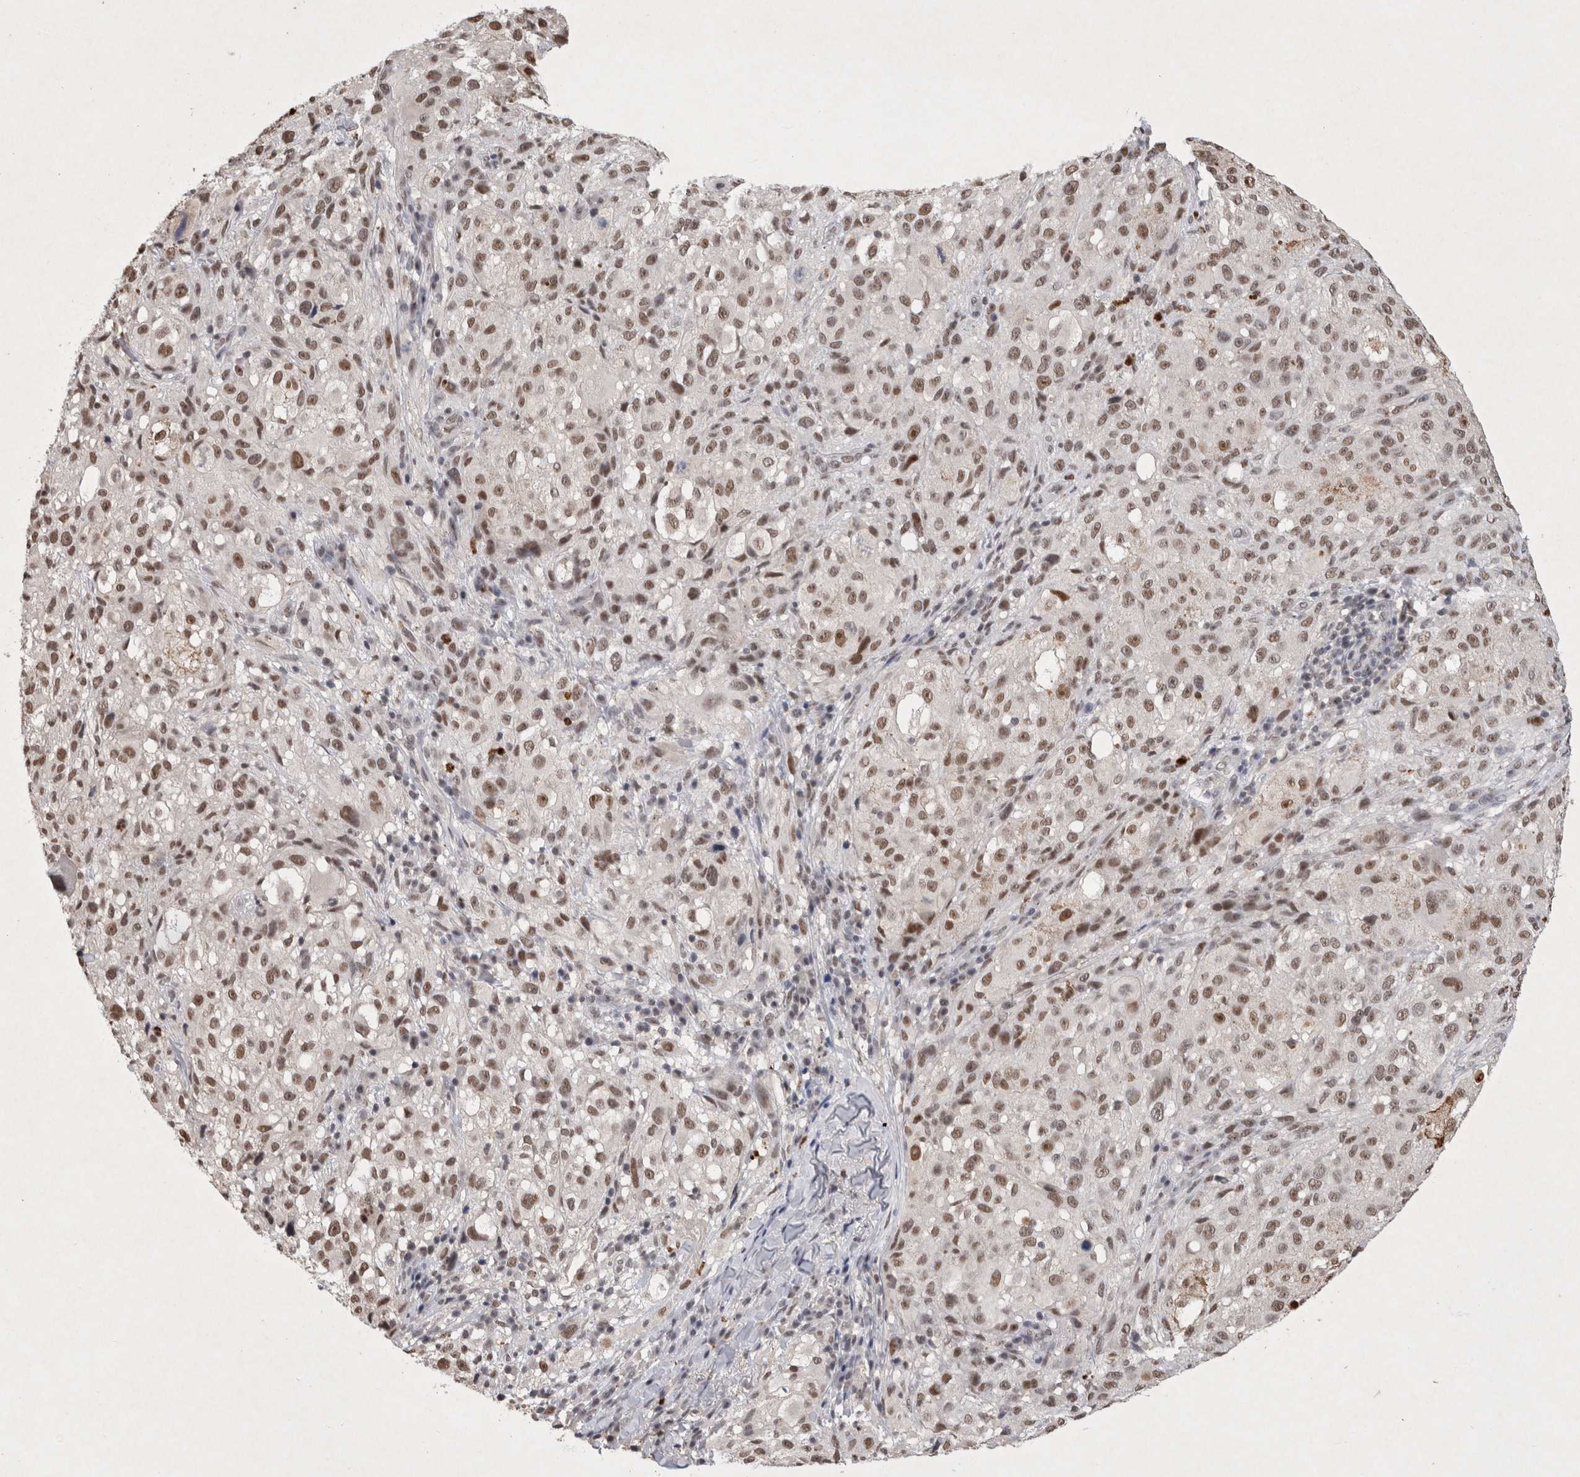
{"staining": {"intensity": "moderate", "quantity": ">75%", "location": "nuclear"}, "tissue": "melanoma", "cell_type": "Tumor cells", "image_type": "cancer", "snomed": [{"axis": "morphology", "description": "Necrosis, NOS"}, {"axis": "morphology", "description": "Malignant melanoma, NOS"}, {"axis": "topography", "description": "Skin"}], "caption": "Immunohistochemical staining of human malignant melanoma shows medium levels of moderate nuclear expression in approximately >75% of tumor cells.", "gene": "XRCC5", "patient": {"sex": "female", "age": 87}}